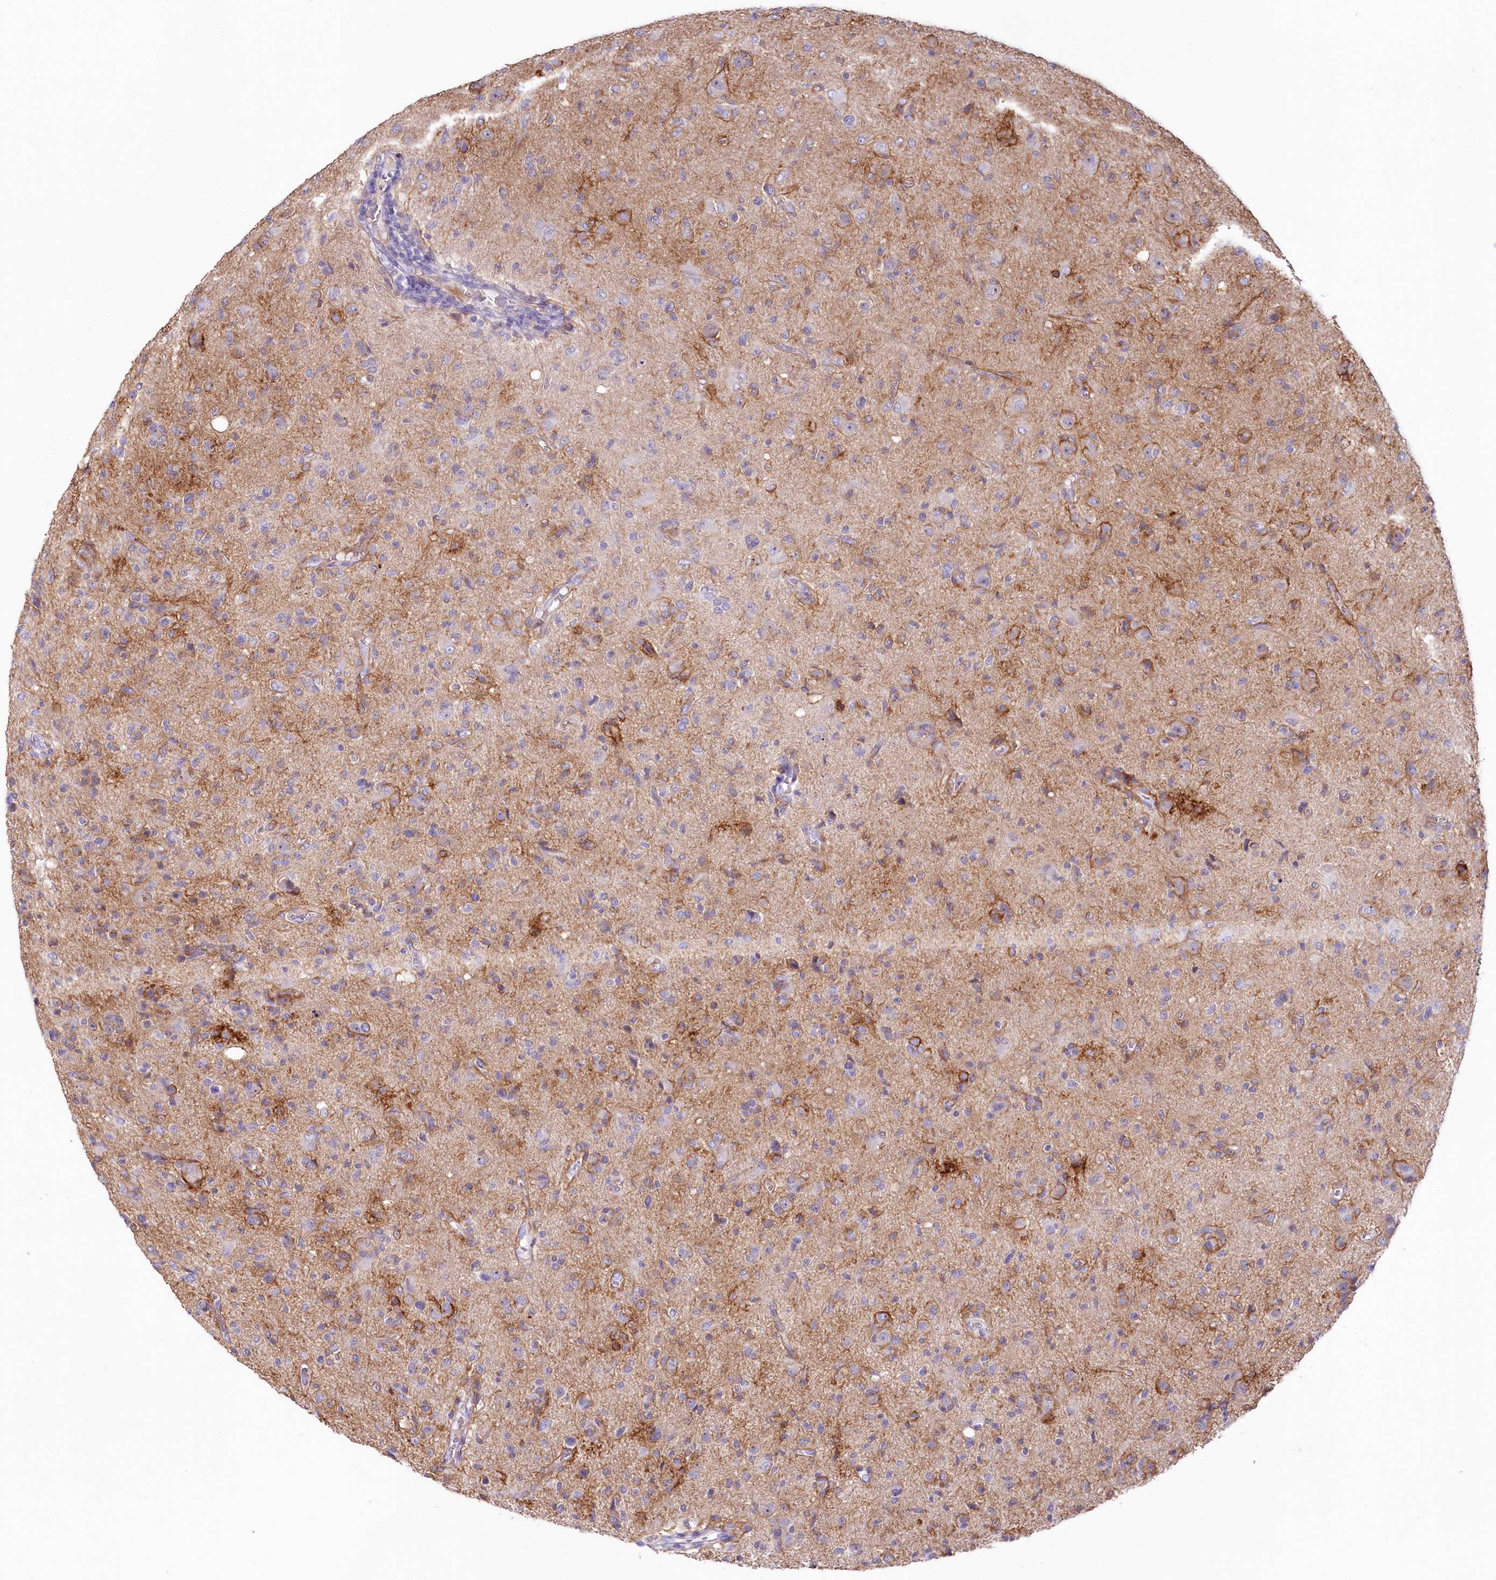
{"staining": {"intensity": "negative", "quantity": "none", "location": "none"}, "tissue": "glioma", "cell_type": "Tumor cells", "image_type": "cancer", "snomed": [{"axis": "morphology", "description": "Glioma, malignant, High grade"}, {"axis": "topography", "description": "Brain"}], "caption": "A photomicrograph of human malignant glioma (high-grade) is negative for staining in tumor cells.", "gene": "SLC6A11", "patient": {"sex": "female", "age": 57}}